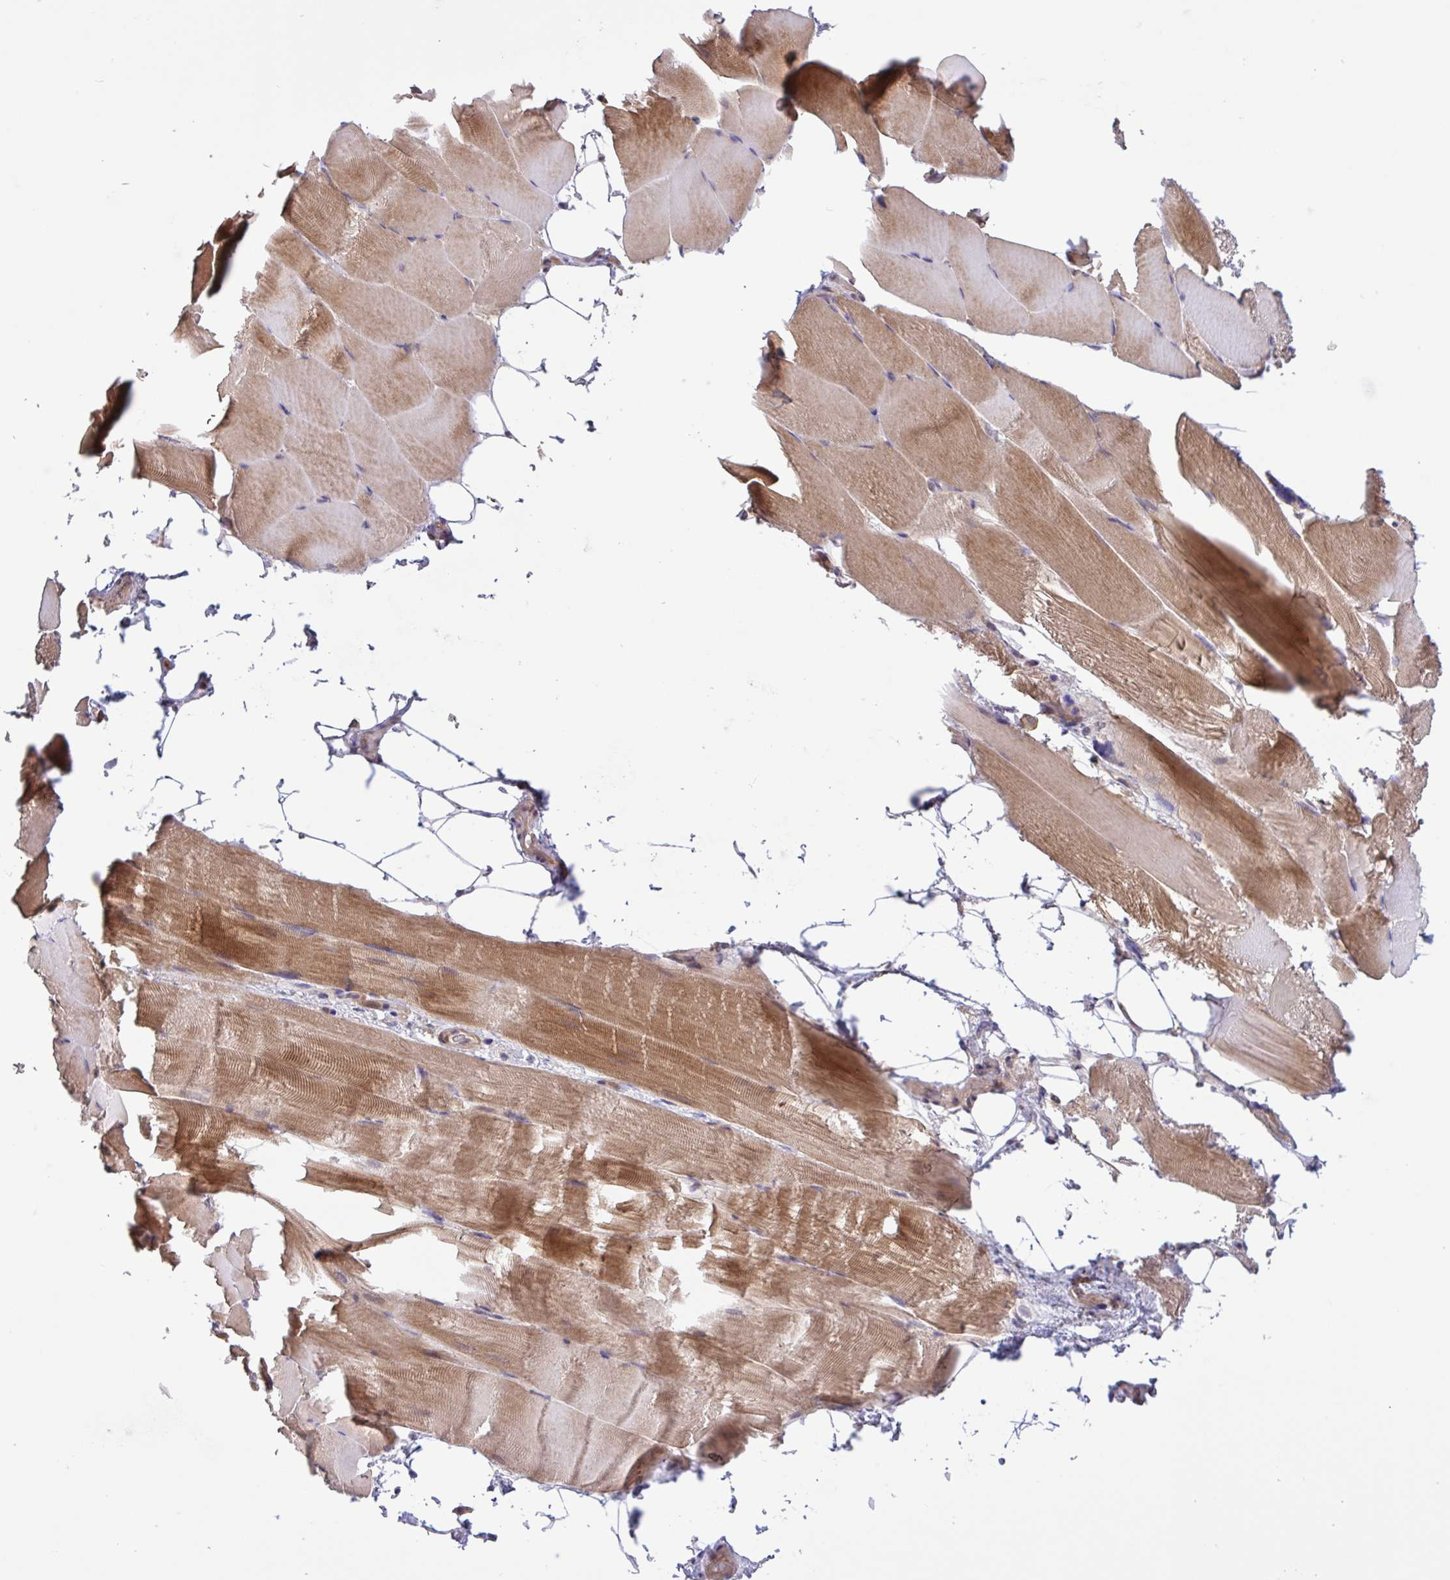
{"staining": {"intensity": "moderate", "quantity": "25%-75%", "location": "cytoplasmic/membranous"}, "tissue": "skeletal muscle", "cell_type": "Myocytes", "image_type": "normal", "snomed": [{"axis": "morphology", "description": "Normal tissue, NOS"}, {"axis": "topography", "description": "Skeletal muscle"}], "caption": "Immunohistochemistry histopathology image of benign skeletal muscle: skeletal muscle stained using immunohistochemistry (IHC) exhibits medium levels of moderate protein expression localized specifically in the cytoplasmic/membranous of myocytes, appearing as a cytoplasmic/membranous brown color.", "gene": "INTS10", "patient": {"sex": "female", "age": 64}}